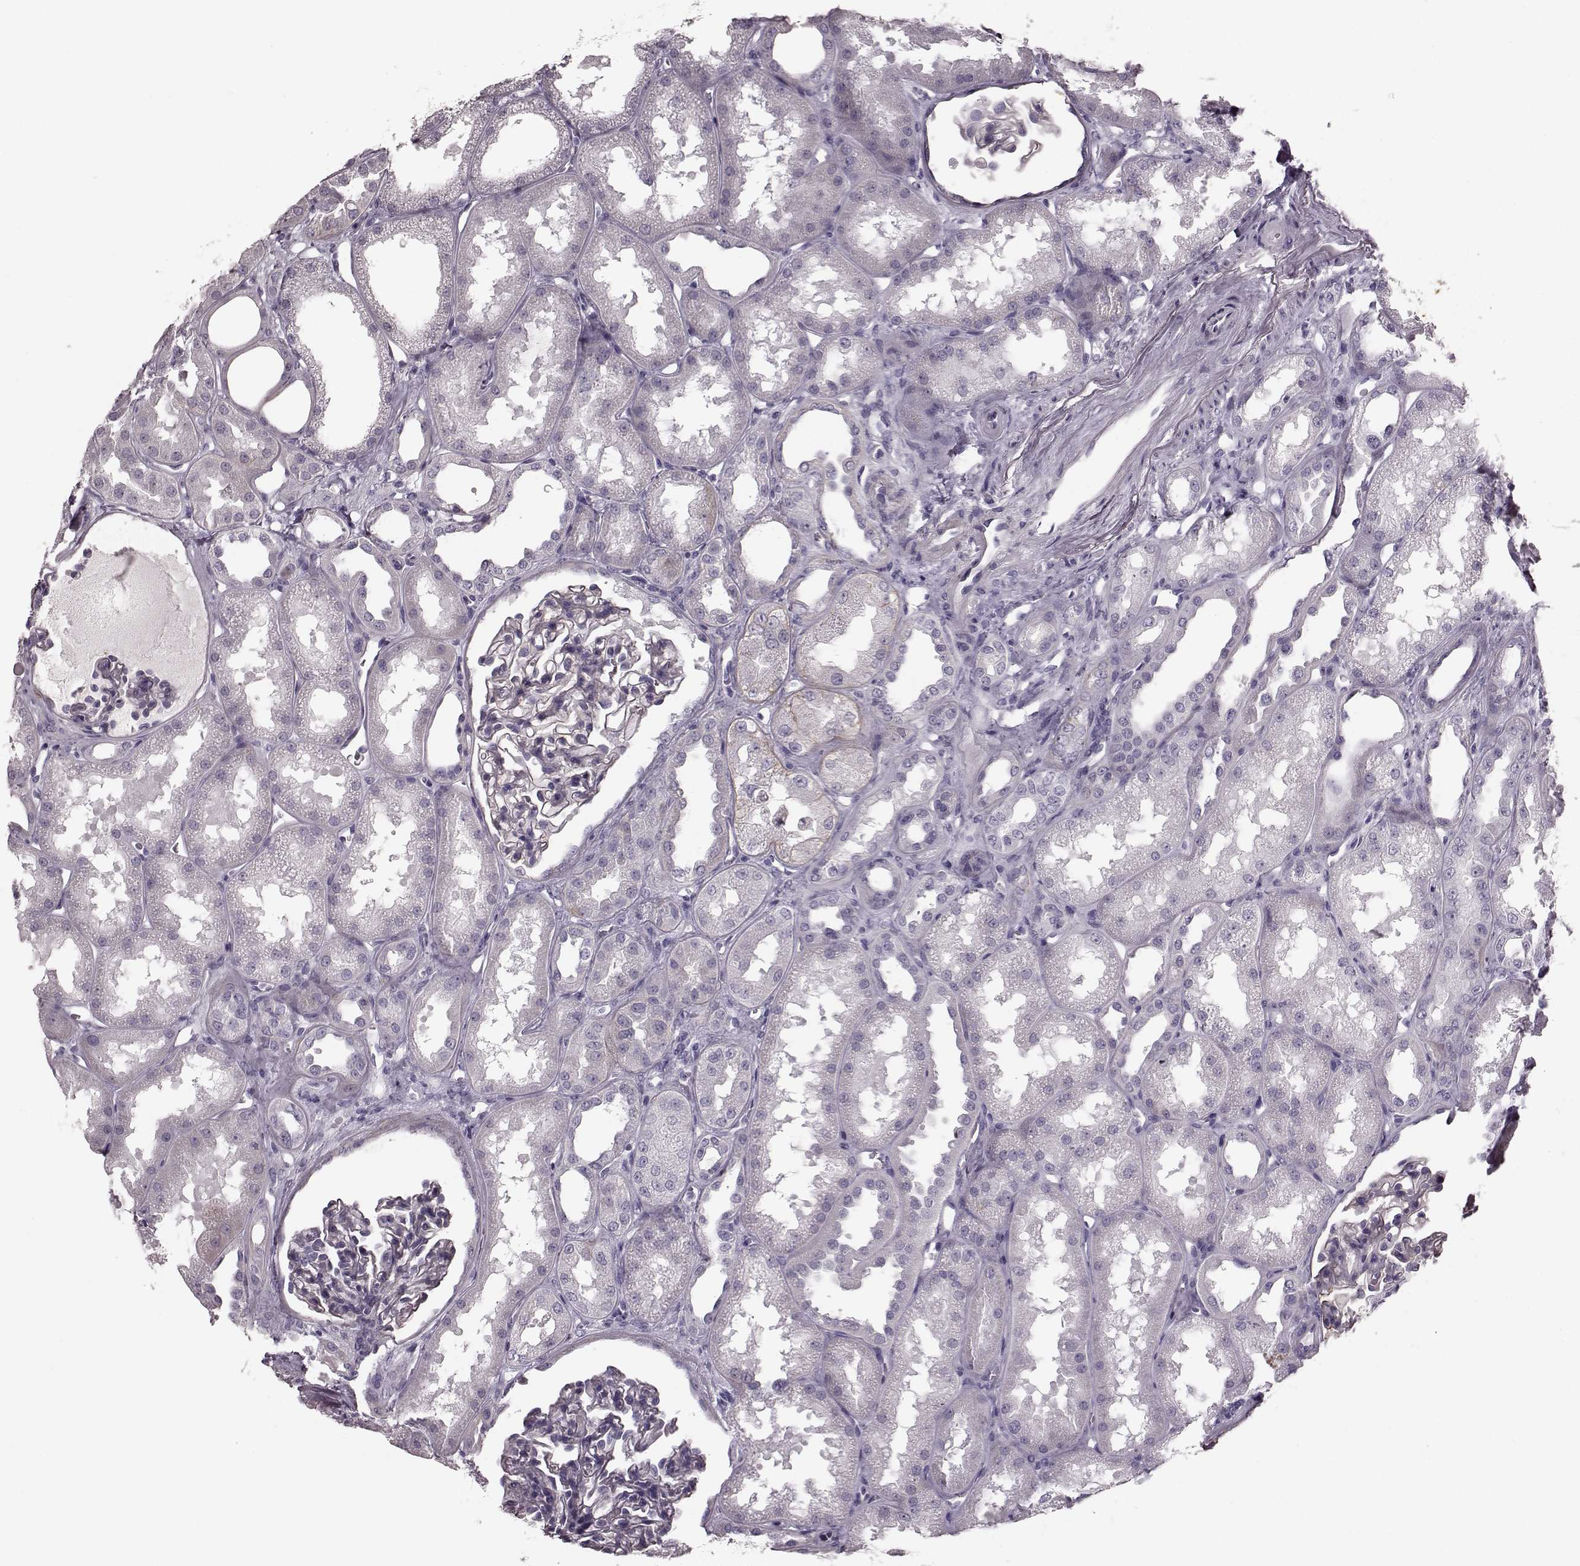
{"staining": {"intensity": "negative", "quantity": "none", "location": "none"}, "tissue": "kidney", "cell_type": "Cells in glomeruli", "image_type": "normal", "snomed": [{"axis": "morphology", "description": "Normal tissue, NOS"}, {"axis": "topography", "description": "Kidney"}], "caption": "Kidney was stained to show a protein in brown. There is no significant expression in cells in glomeruli. (Immunohistochemistry, brightfield microscopy, high magnification).", "gene": "CRYBA2", "patient": {"sex": "male", "age": 61}}